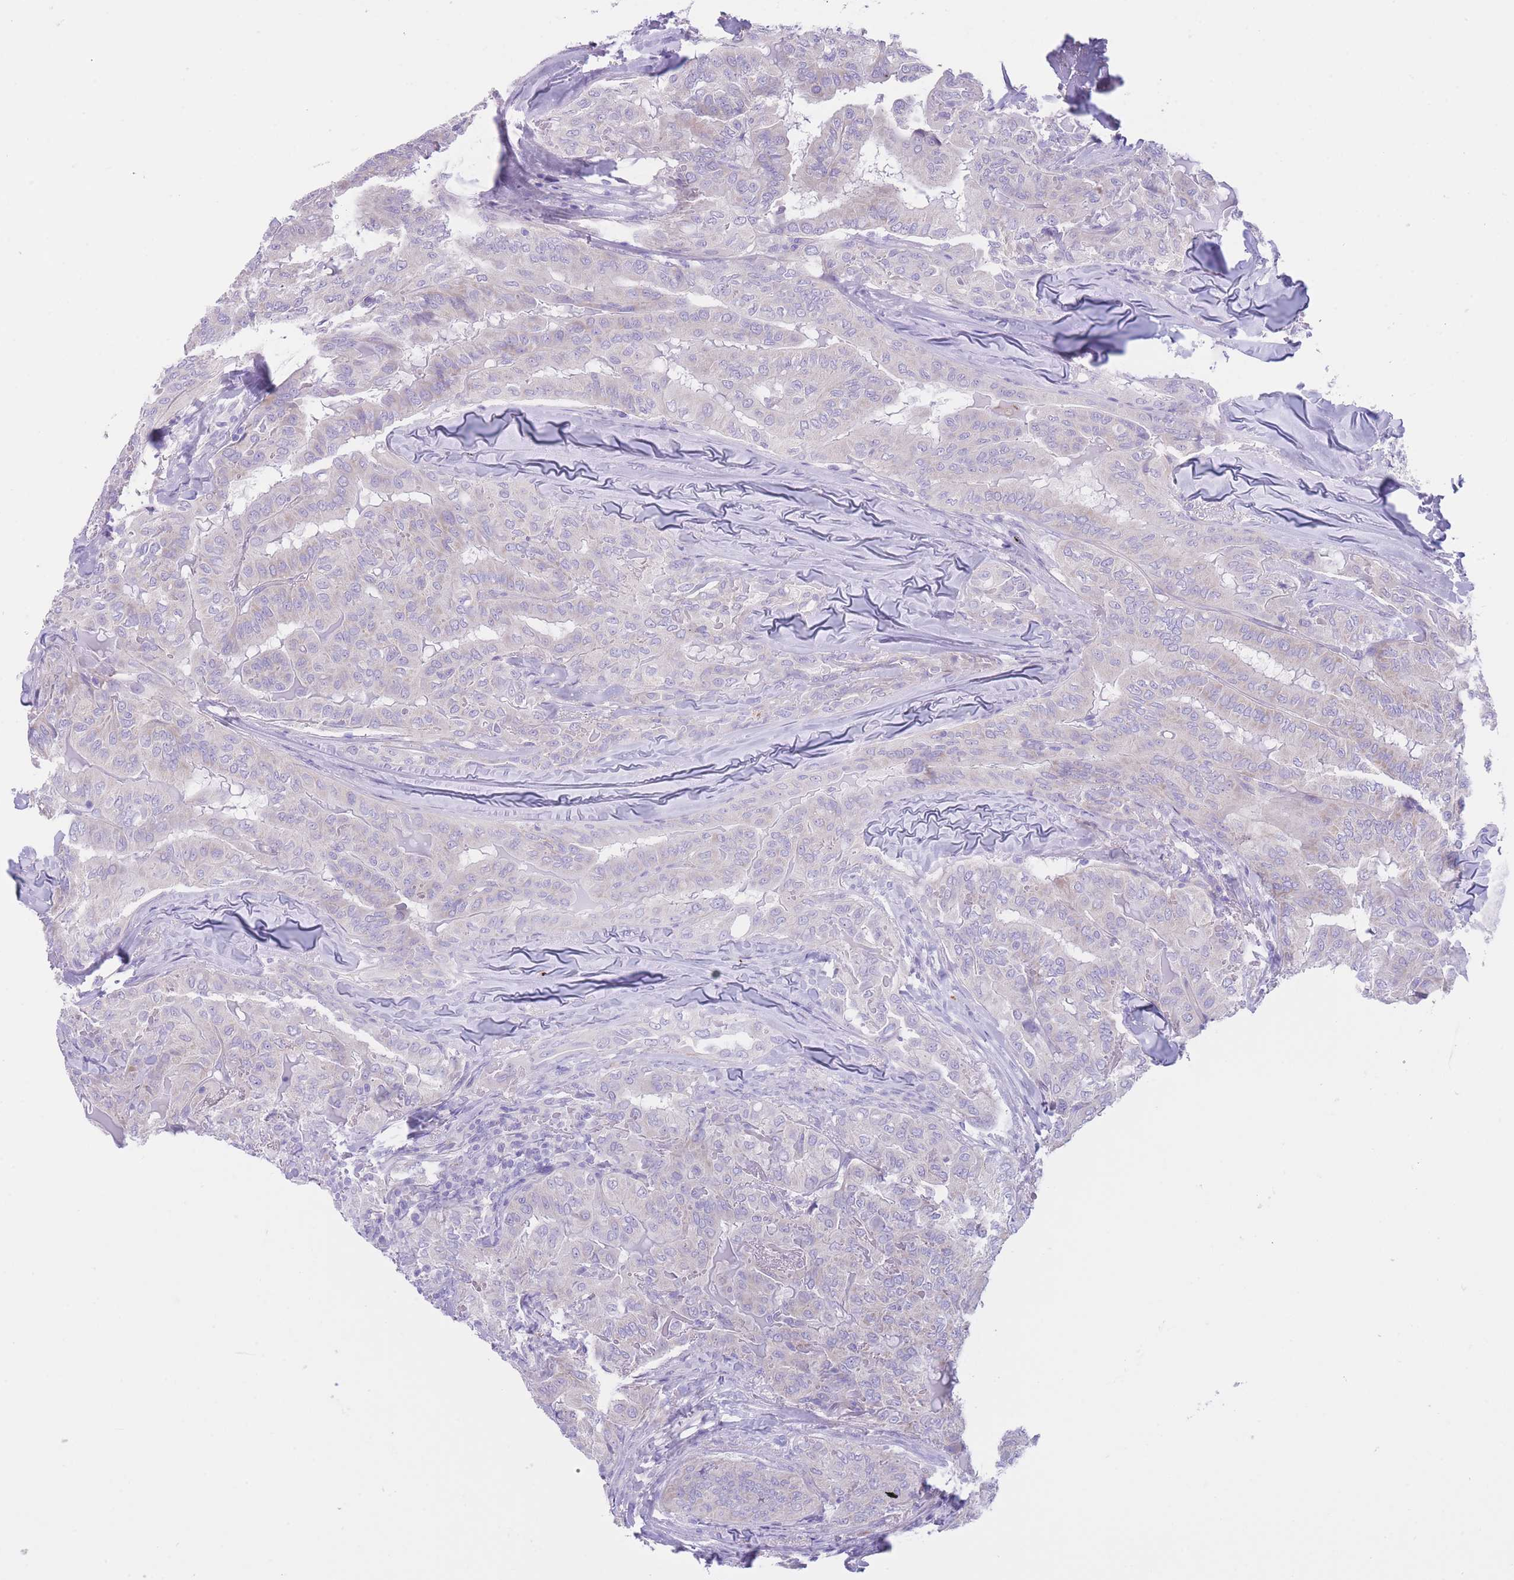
{"staining": {"intensity": "negative", "quantity": "none", "location": "none"}, "tissue": "thyroid cancer", "cell_type": "Tumor cells", "image_type": "cancer", "snomed": [{"axis": "morphology", "description": "Papillary adenocarcinoma, NOS"}, {"axis": "topography", "description": "Thyroid gland"}], "caption": "Immunohistochemistry (IHC) histopathology image of neoplastic tissue: human papillary adenocarcinoma (thyroid) stained with DAB demonstrates no significant protein expression in tumor cells.", "gene": "QTRT1", "patient": {"sex": "female", "age": 68}}